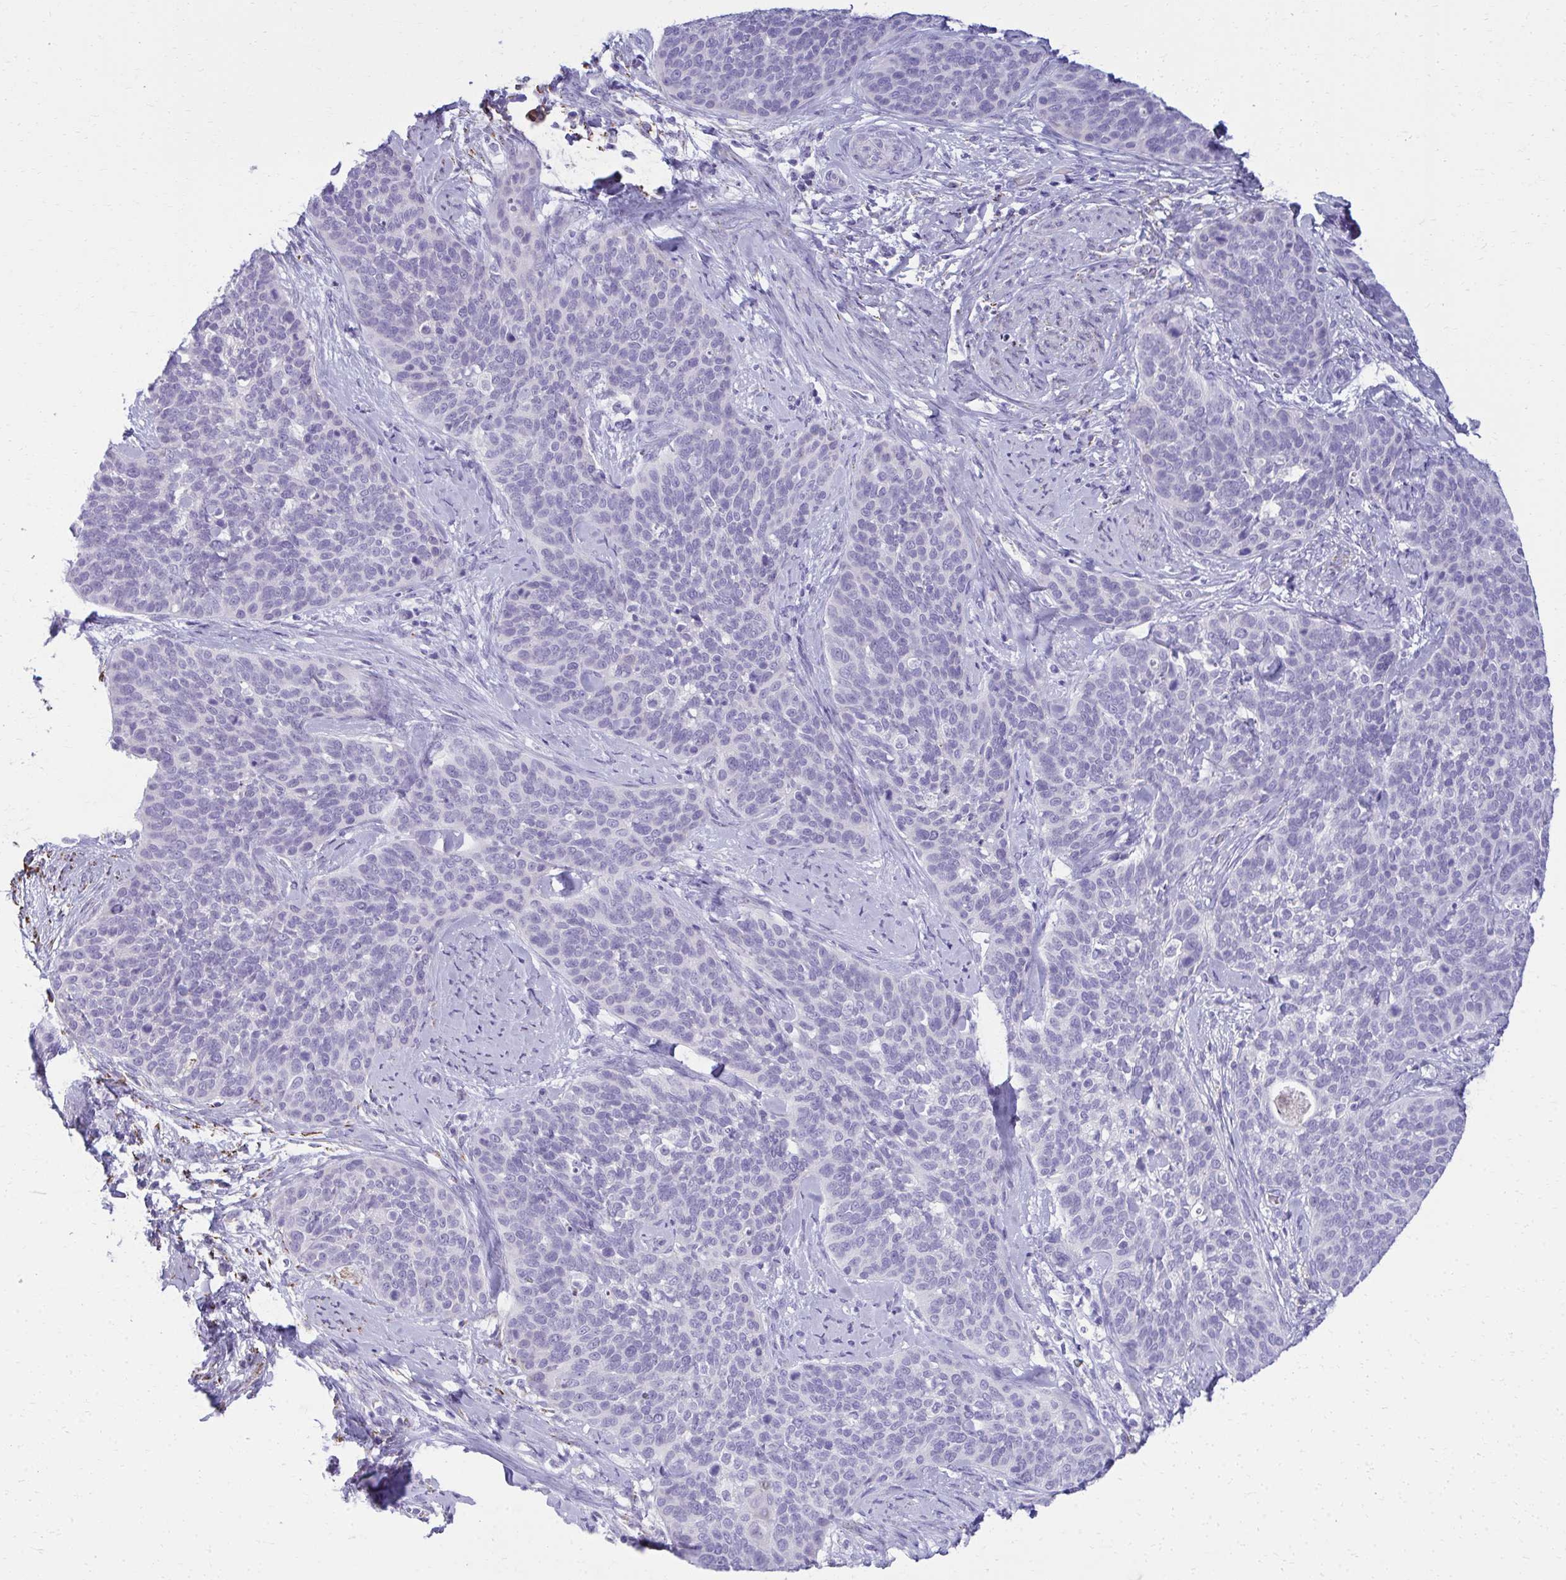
{"staining": {"intensity": "negative", "quantity": "none", "location": "none"}, "tissue": "cervical cancer", "cell_type": "Tumor cells", "image_type": "cancer", "snomed": [{"axis": "morphology", "description": "Squamous cell carcinoma, NOS"}, {"axis": "topography", "description": "Cervix"}], "caption": "Immunohistochemistry photomicrograph of human cervical squamous cell carcinoma stained for a protein (brown), which displays no staining in tumor cells.", "gene": "AIG1", "patient": {"sex": "female", "age": 69}}